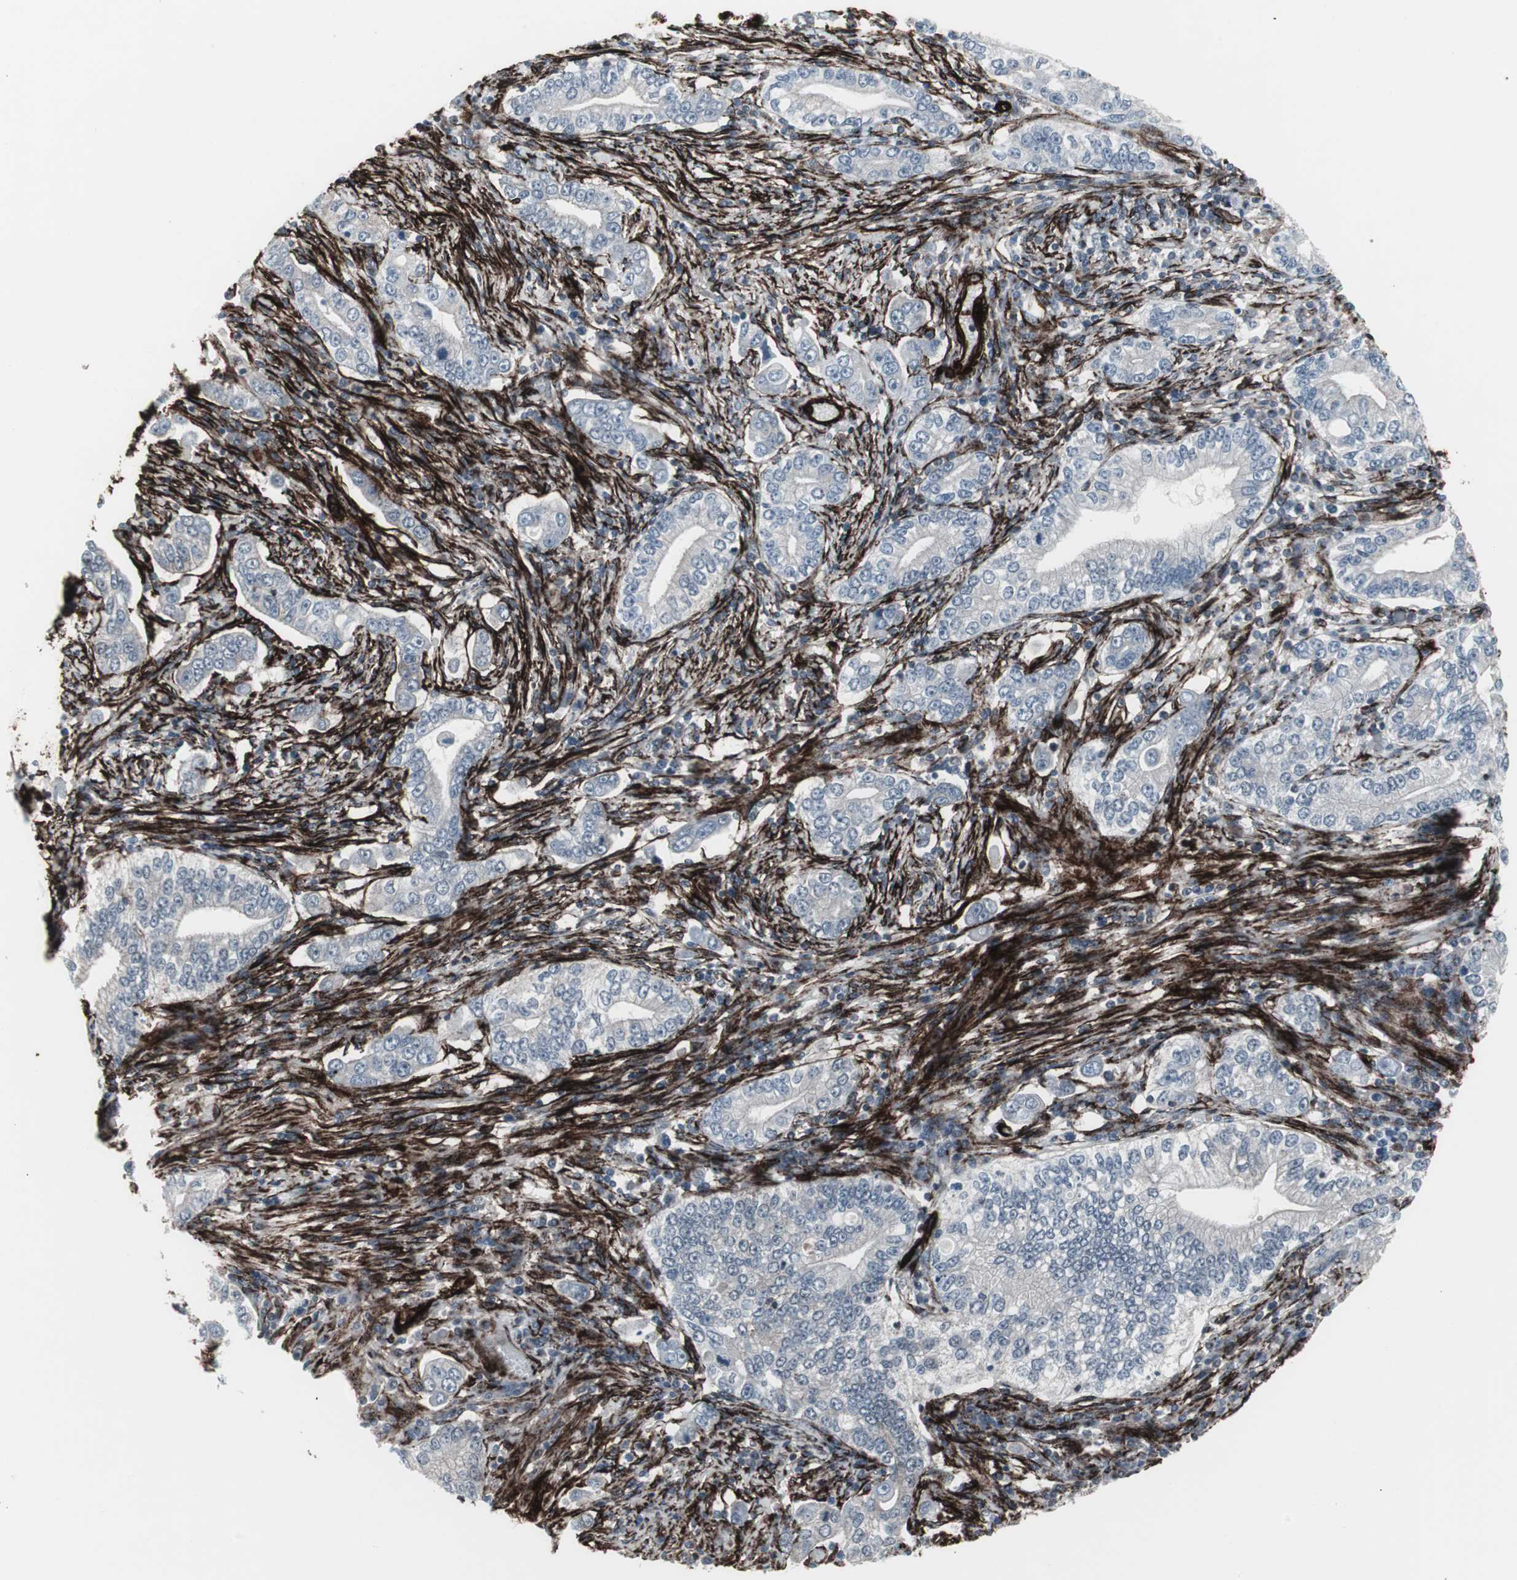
{"staining": {"intensity": "negative", "quantity": "none", "location": "none"}, "tissue": "stomach cancer", "cell_type": "Tumor cells", "image_type": "cancer", "snomed": [{"axis": "morphology", "description": "Adenocarcinoma, NOS"}, {"axis": "topography", "description": "Stomach, lower"}], "caption": "Immunohistochemistry image of adenocarcinoma (stomach) stained for a protein (brown), which shows no positivity in tumor cells.", "gene": "PDGFA", "patient": {"sex": "female", "age": 72}}